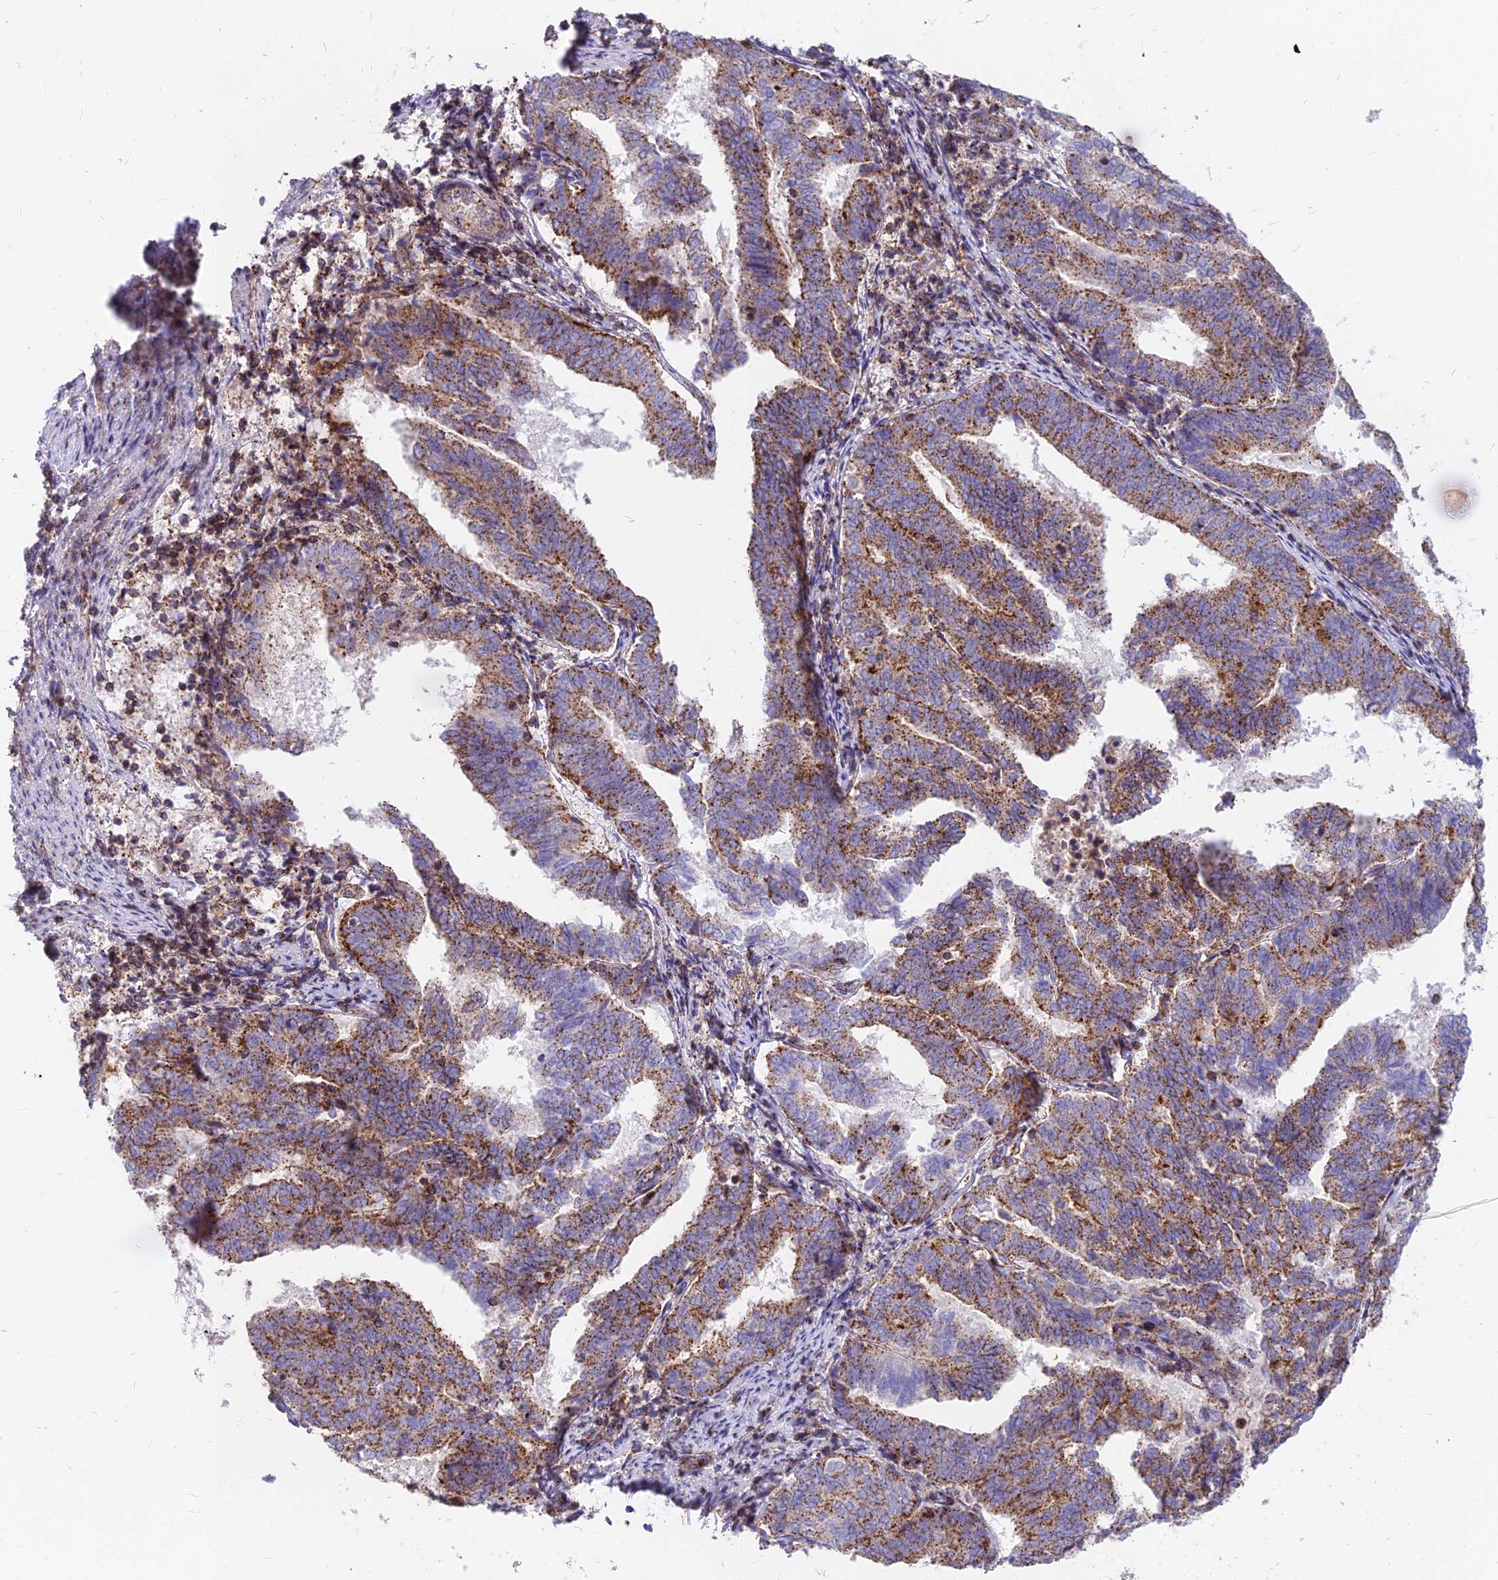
{"staining": {"intensity": "moderate", "quantity": ">75%", "location": "cytoplasmic/membranous"}, "tissue": "endometrial cancer", "cell_type": "Tumor cells", "image_type": "cancer", "snomed": [{"axis": "morphology", "description": "Adenocarcinoma, NOS"}, {"axis": "topography", "description": "Endometrium"}], "caption": "This photomicrograph displays immunohistochemistry staining of human adenocarcinoma (endometrial), with medium moderate cytoplasmic/membranous staining in about >75% of tumor cells.", "gene": "FRMPD1", "patient": {"sex": "female", "age": 80}}